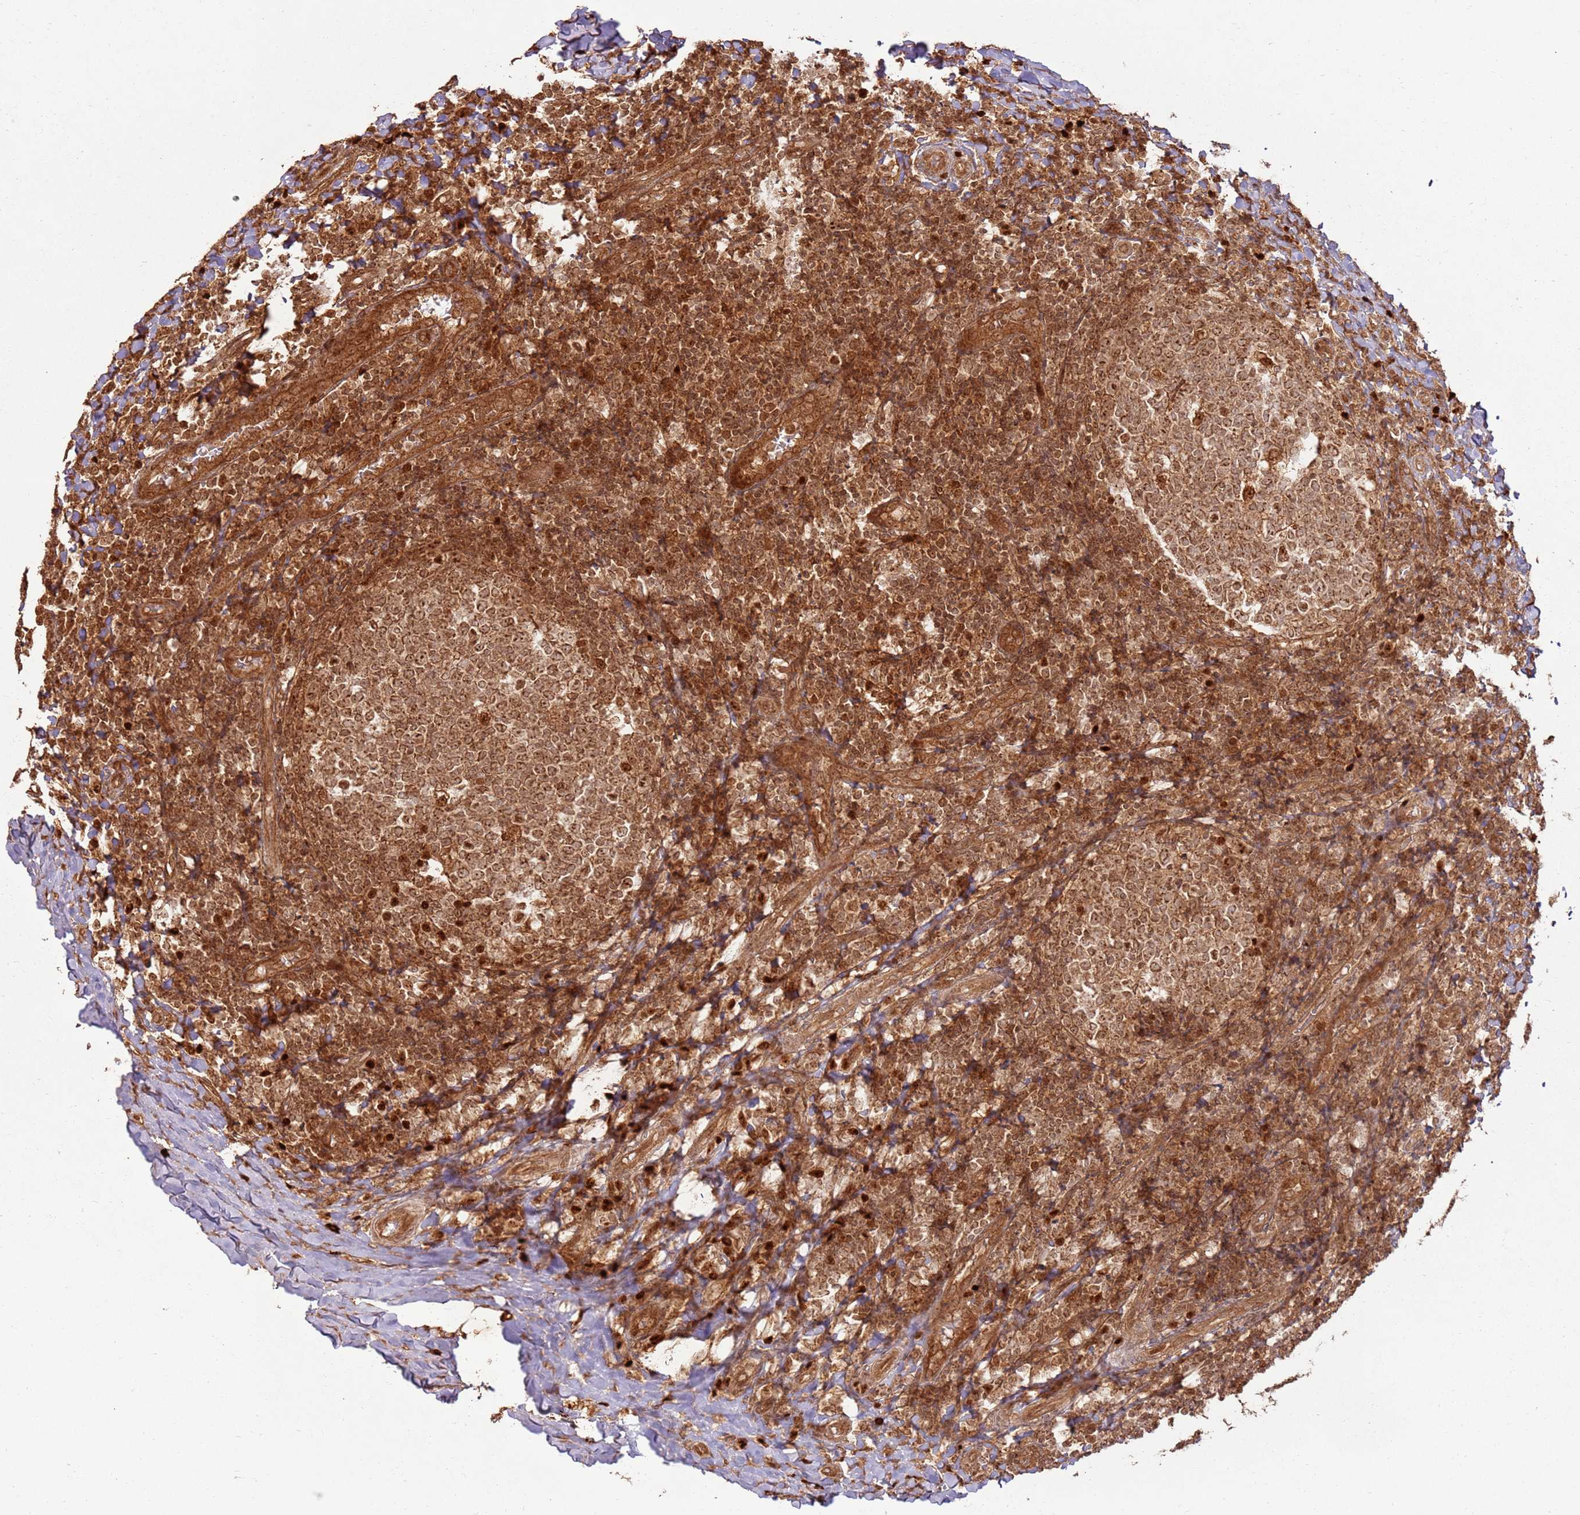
{"staining": {"intensity": "moderate", "quantity": ">75%", "location": "cytoplasmic/membranous,nuclear"}, "tissue": "tonsil", "cell_type": "Germinal center cells", "image_type": "normal", "snomed": [{"axis": "morphology", "description": "Normal tissue, NOS"}, {"axis": "topography", "description": "Tonsil"}], "caption": "High-magnification brightfield microscopy of benign tonsil stained with DAB (brown) and counterstained with hematoxylin (blue). germinal center cells exhibit moderate cytoplasmic/membranous,nuclear expression is present in approximately>75% of cells.", "gene": "TBC1D13", "patient": {"sex": "female", "age": 19}}